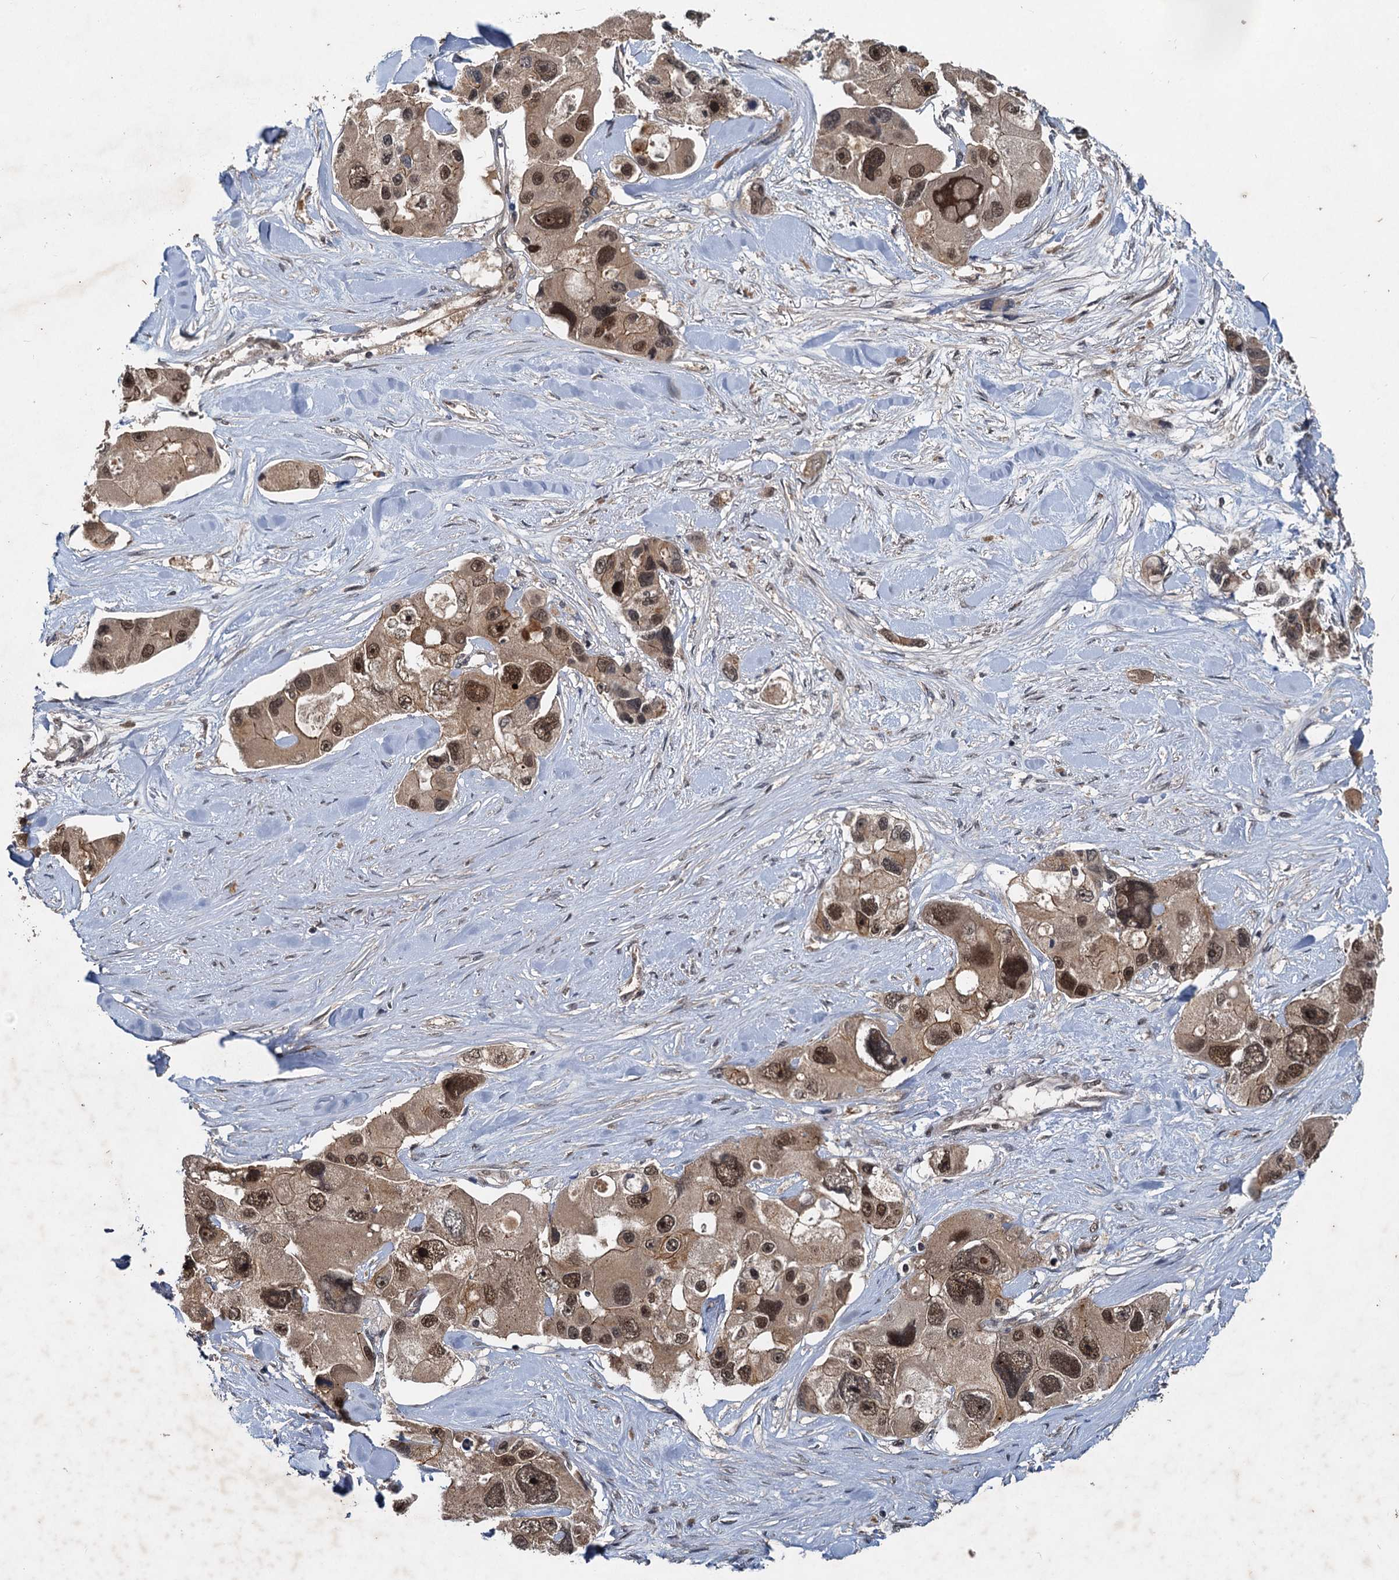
{"staining": {"intensity": "strong", "quantity": ">75%", "location": "nuclear"}, "tissue": "lung cancer", "cell_type": "Tumor cells", "image_type": "cancer", "snomed": [{"axis": "morphology", "description": "Adenocarcinoma, NOS"}, {"axis": "topography", "description": "Lung"}], "caption": "There is high levels of strong nuclear expression in tumor cells of lung cancer, as demonstrated by immunohistochemical staining (brown color).", "gene": "RITA1", "patient": {"sex": "female", "age": 54}}